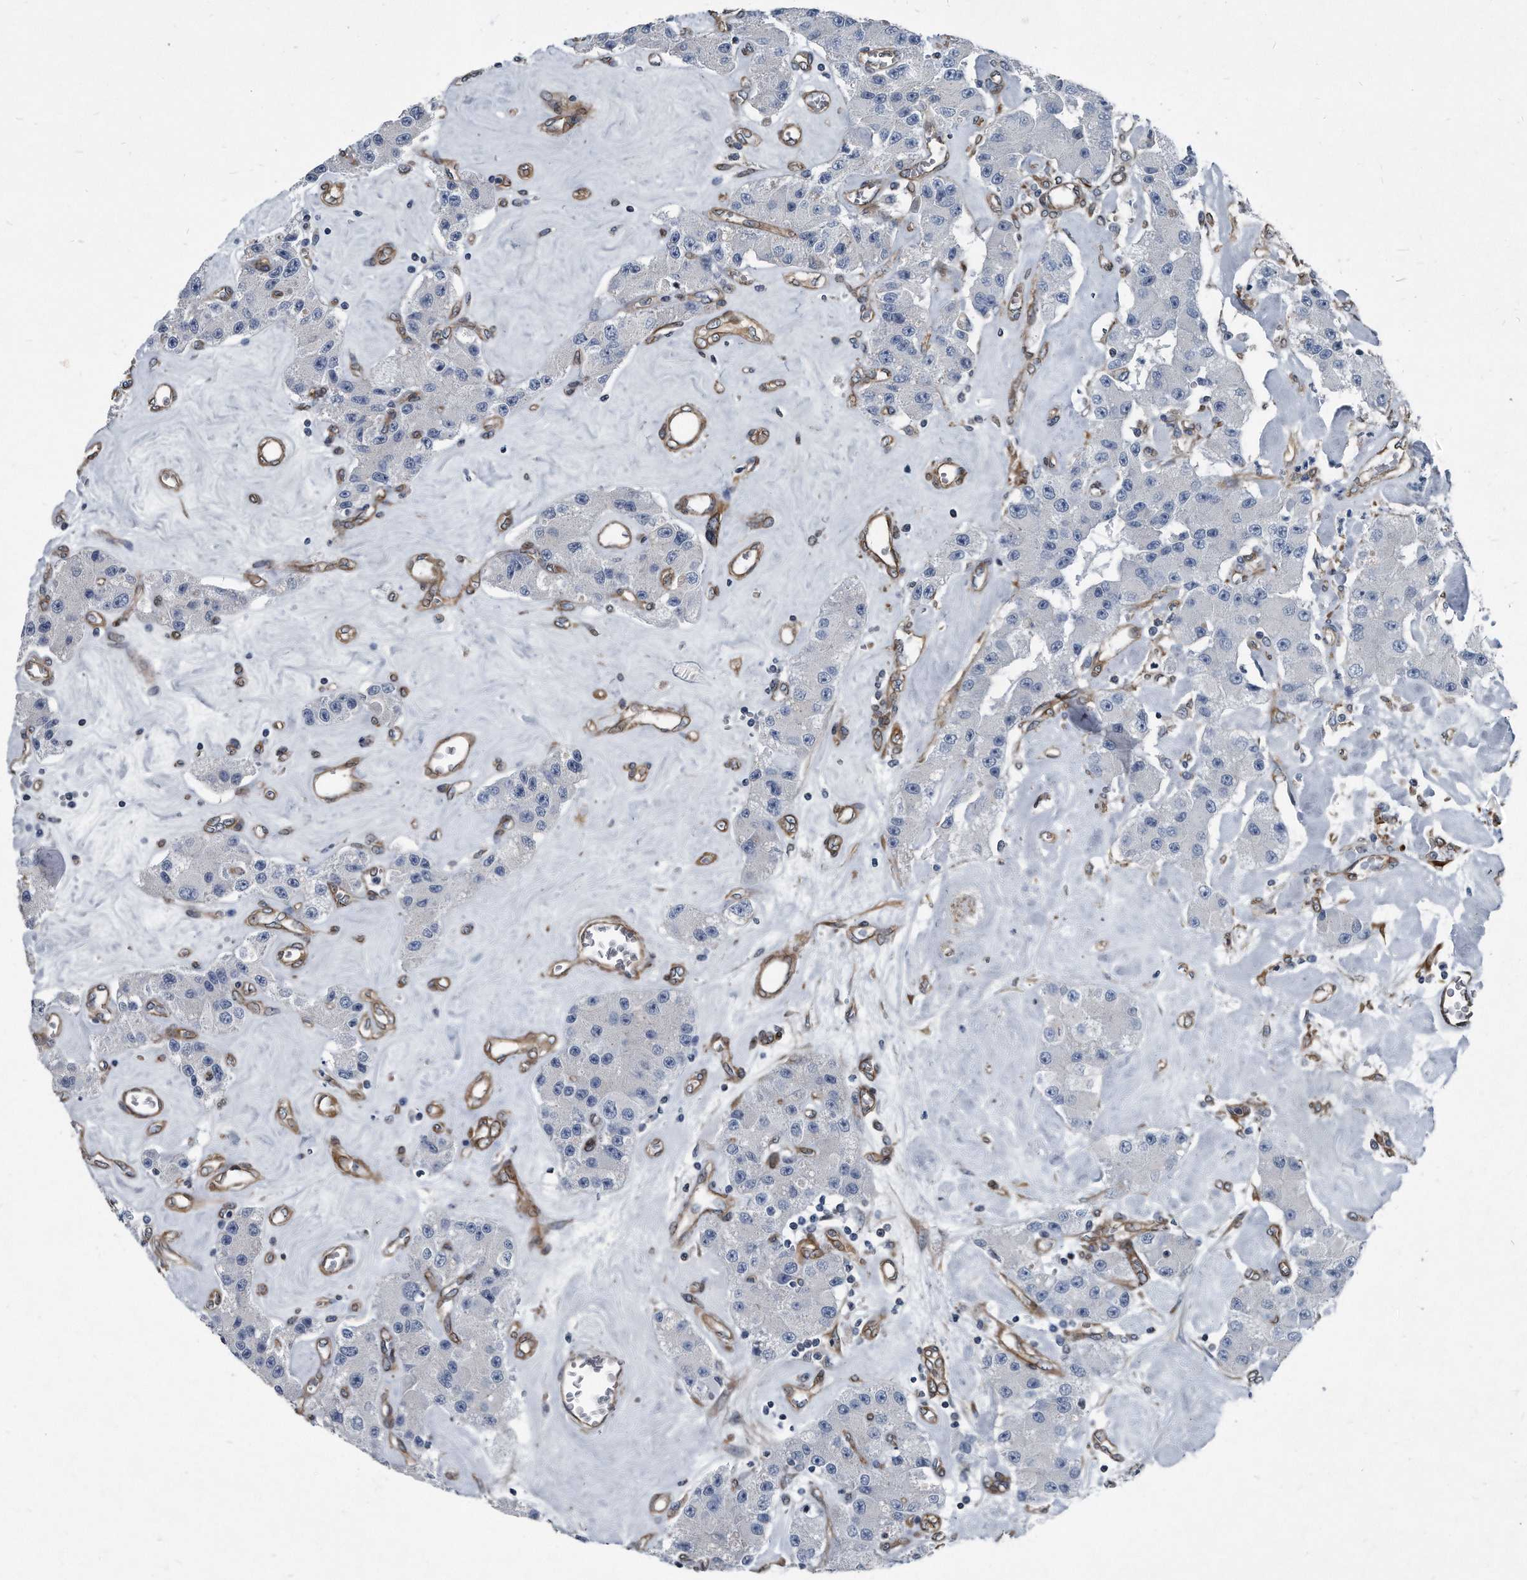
{"staining": {"intensity": "negative", "quantity": "none", "location": "none"}, "tissue": "carcinoid", "cell_type": "Tumor cells", "image_type": "cancer", "snomed": [{"axis": "morphology", "description": "Carcinoid, malignant, NOS"}, {"axis": "topography", "description": "Pancreas"}], "caption": "This is a histopathology image of immunohistochemistry staining of carcinoid, which shows no expression in tumor cells.", "gene": "PLEC", "patient": {"sex": "male", "age": 41}}